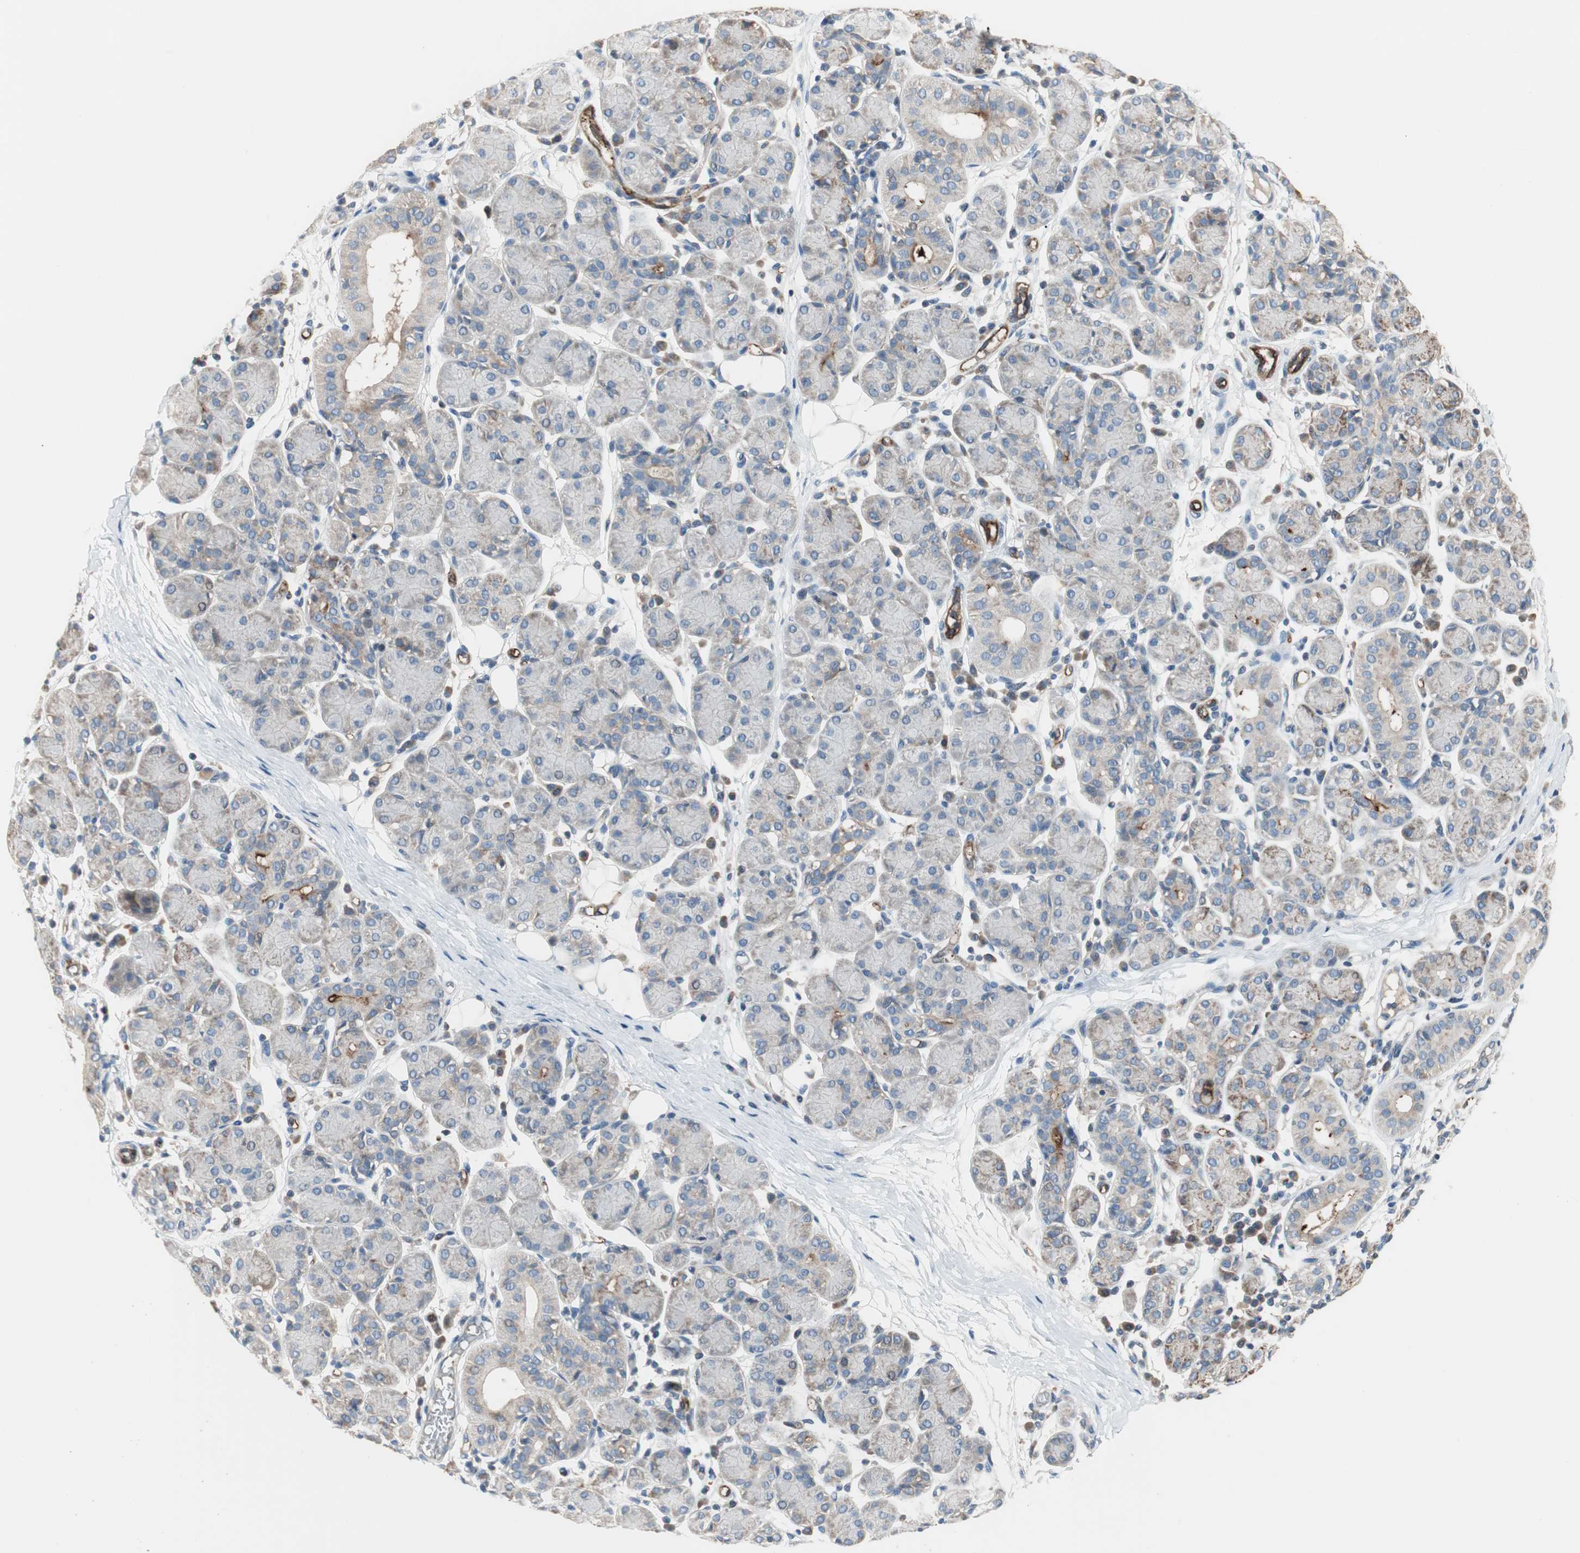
{"staining": {"intensity": "weak", "quantity": "25%-75%", "location": "cytoplasmic/membranous"}, "tissue": "salivary gland", "cell_type": "Glandular cells", "image_type": "normal", "snomed": [{"axis": "morphology", "description": "Normal tissue, NOS"}, {"axis": "morphology", "description": "Inflammation, NOS"}, {"axis": "topography", "description": "Lymph node"}, {"axis": "topography", "description": "Salivary gland"}], "caption": "Brown immunohistochemical staining in normal human salivary gland displays weak cytoplasmic/membranous staining in about 25%-75% of glandular cells.", "gene": "ALPL", "patient": {"sex": "male", "age": 3}}